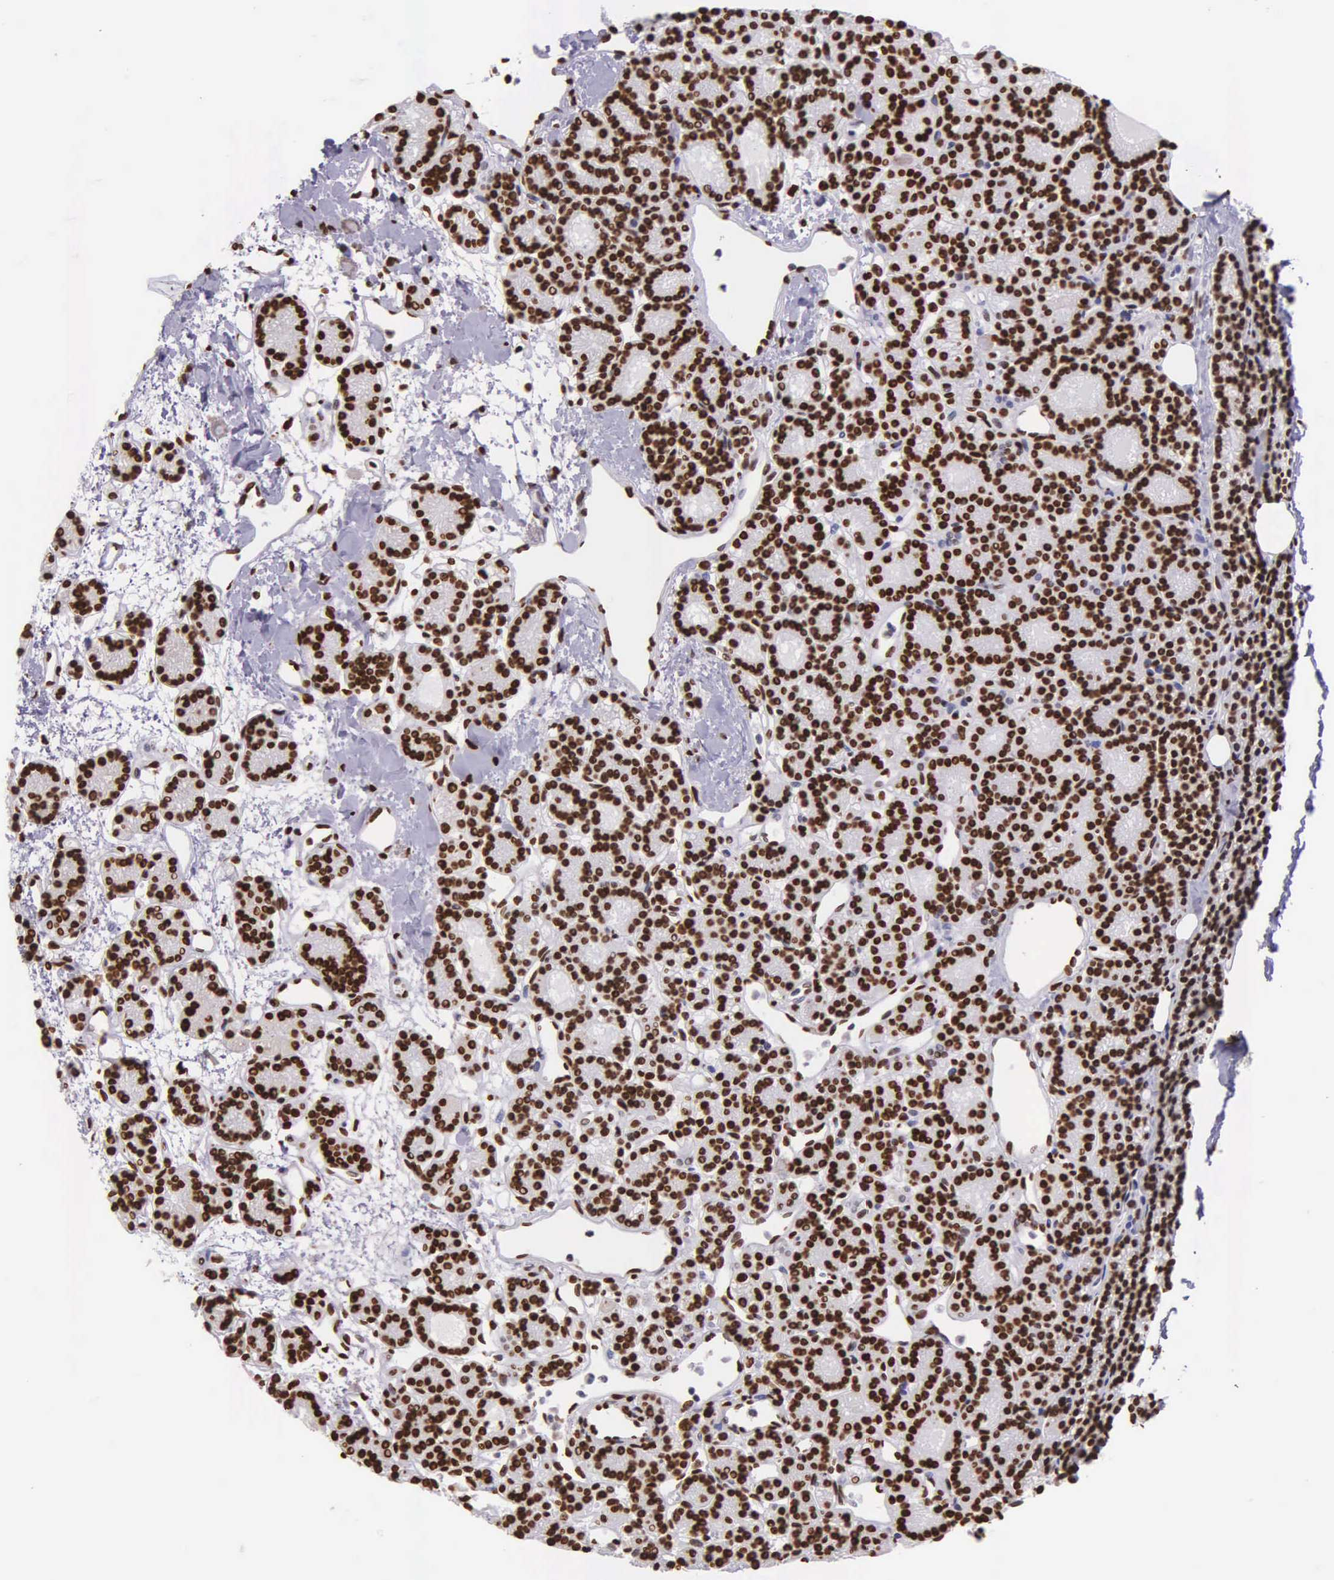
{"staining": {"intensity": "strong", "quantity": ">75%", "location": "nuclear"}, "tissue": "parathyroid gland", "cell_type": "Glandular cells", "image_type": "normal", "snomed": [{"axis": "morphology", "description": "Normal tissue, NOS"}, {"axis": "topography", "description": "Parathyroid gland"}], "caption": "Parathyroid gland stained with DAB (3,3'-diaminobenzidine) IHC displays high levels of strong nuclear staining in approximately >75% of glandular cells.", "gene": "H1", "patient": {"sex": "male", "age": 85}}